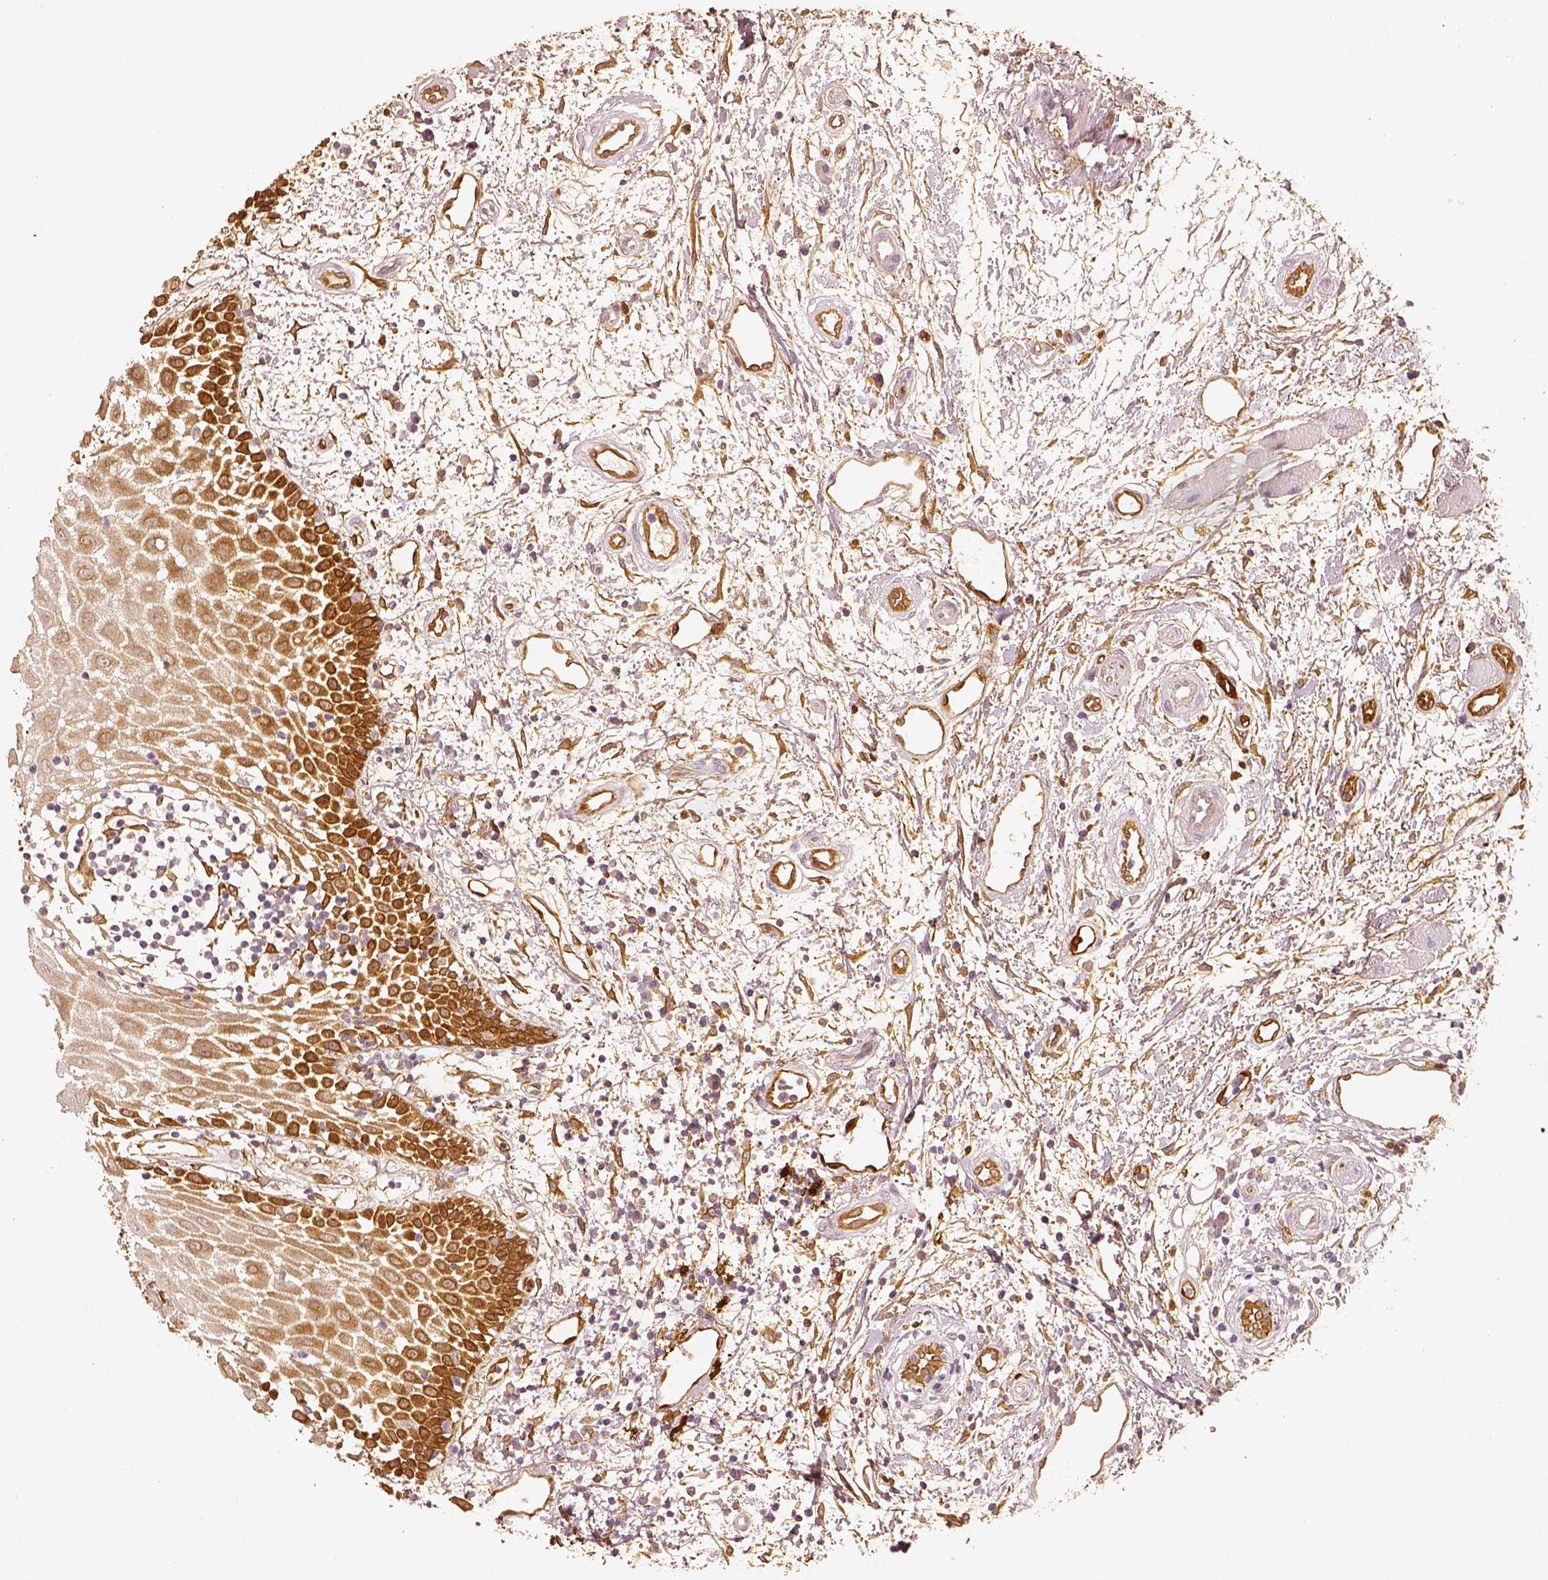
{"staining": {"intensity": "moderate", "quantity": "25%-75%", "location": "cytoplasmic/membranous"}, "tissue": "oral mucosa", "cell_type": "Squamous epithelial cells", "image_type": "normal", "snomed": [{"axis": "morphology", "description": "Normal tissue, NOS"}, {"axis": "morphology", "description": "Squamous cell carcinoma, NOS"}, {"axis": "topography", "description": "Oral tissue"}, {"axis": "topography", "description": "Head-Neck"}], "caption": "Oral mucosa stained for a protein exhibits moderate cytoplasmic/membranous positivity in squamous epithelial cells. (DAB (3,3'-diaminobenzidine) = brown stain, brightfield microscopy at high magnification).", "gene": "FSCN1", "patient": {"sex": "female", "age": 75}}